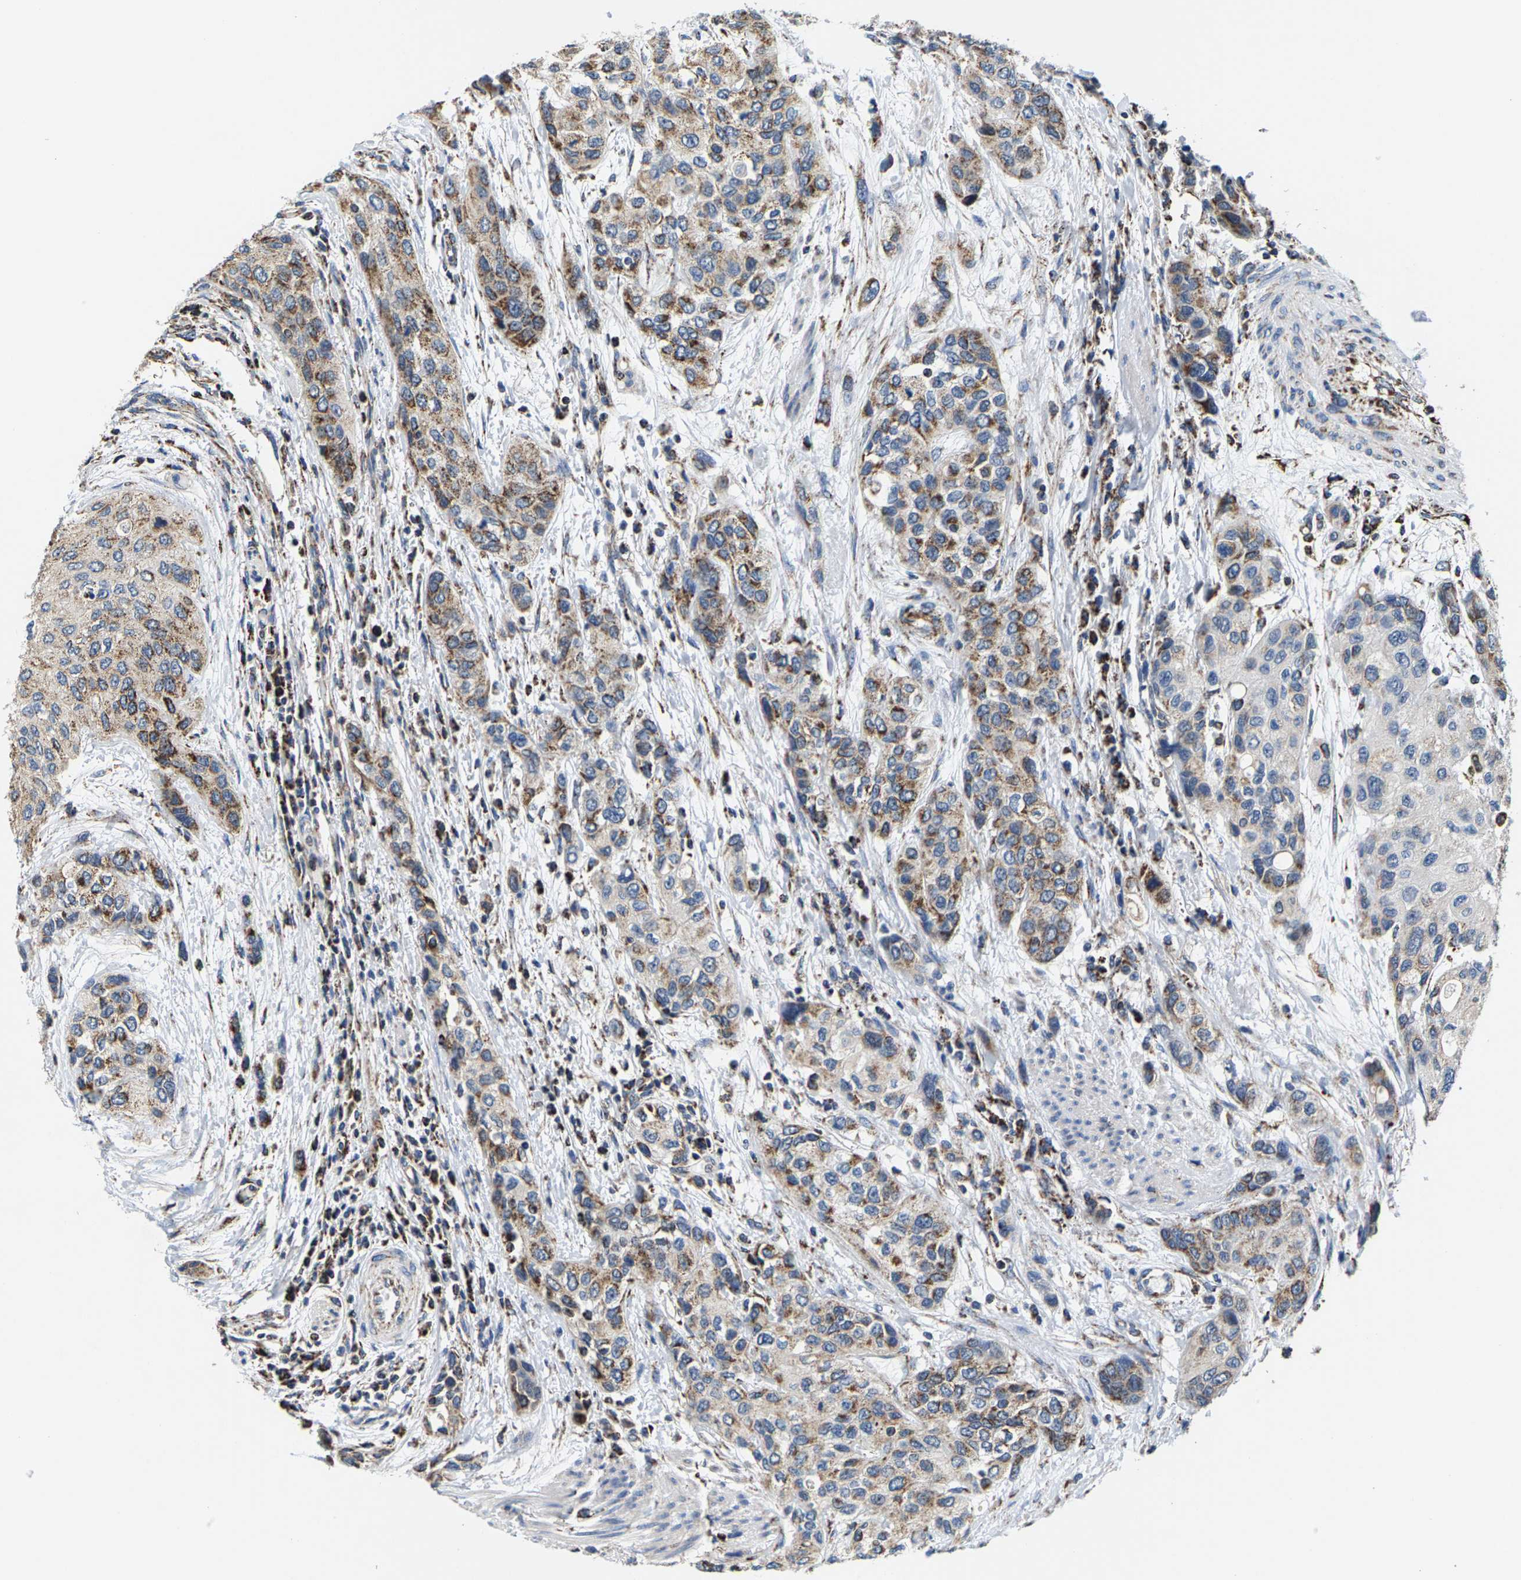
{"staining": {"intensity": "moderate", "quantity": ">75%", "location": "cytoplasmic/membranous"}, "tissue": "urothelial cancer", "cell_type": "Tumor cells", "image_type": "cancer", "snomed": [{"axis": "morphology", "description": "Urothelial carcinoma, High grade"}, {"axis": "topography", "description": "Urinary bladder"}], "caption": "Human urothelial cancer stained with a brown dye reveals moderate cytoplasmic/membranous positive positivity in approximately >75% of tumor cells.", "gene": "SHMT2", "patient": {"sex": "female", "age": 56}}